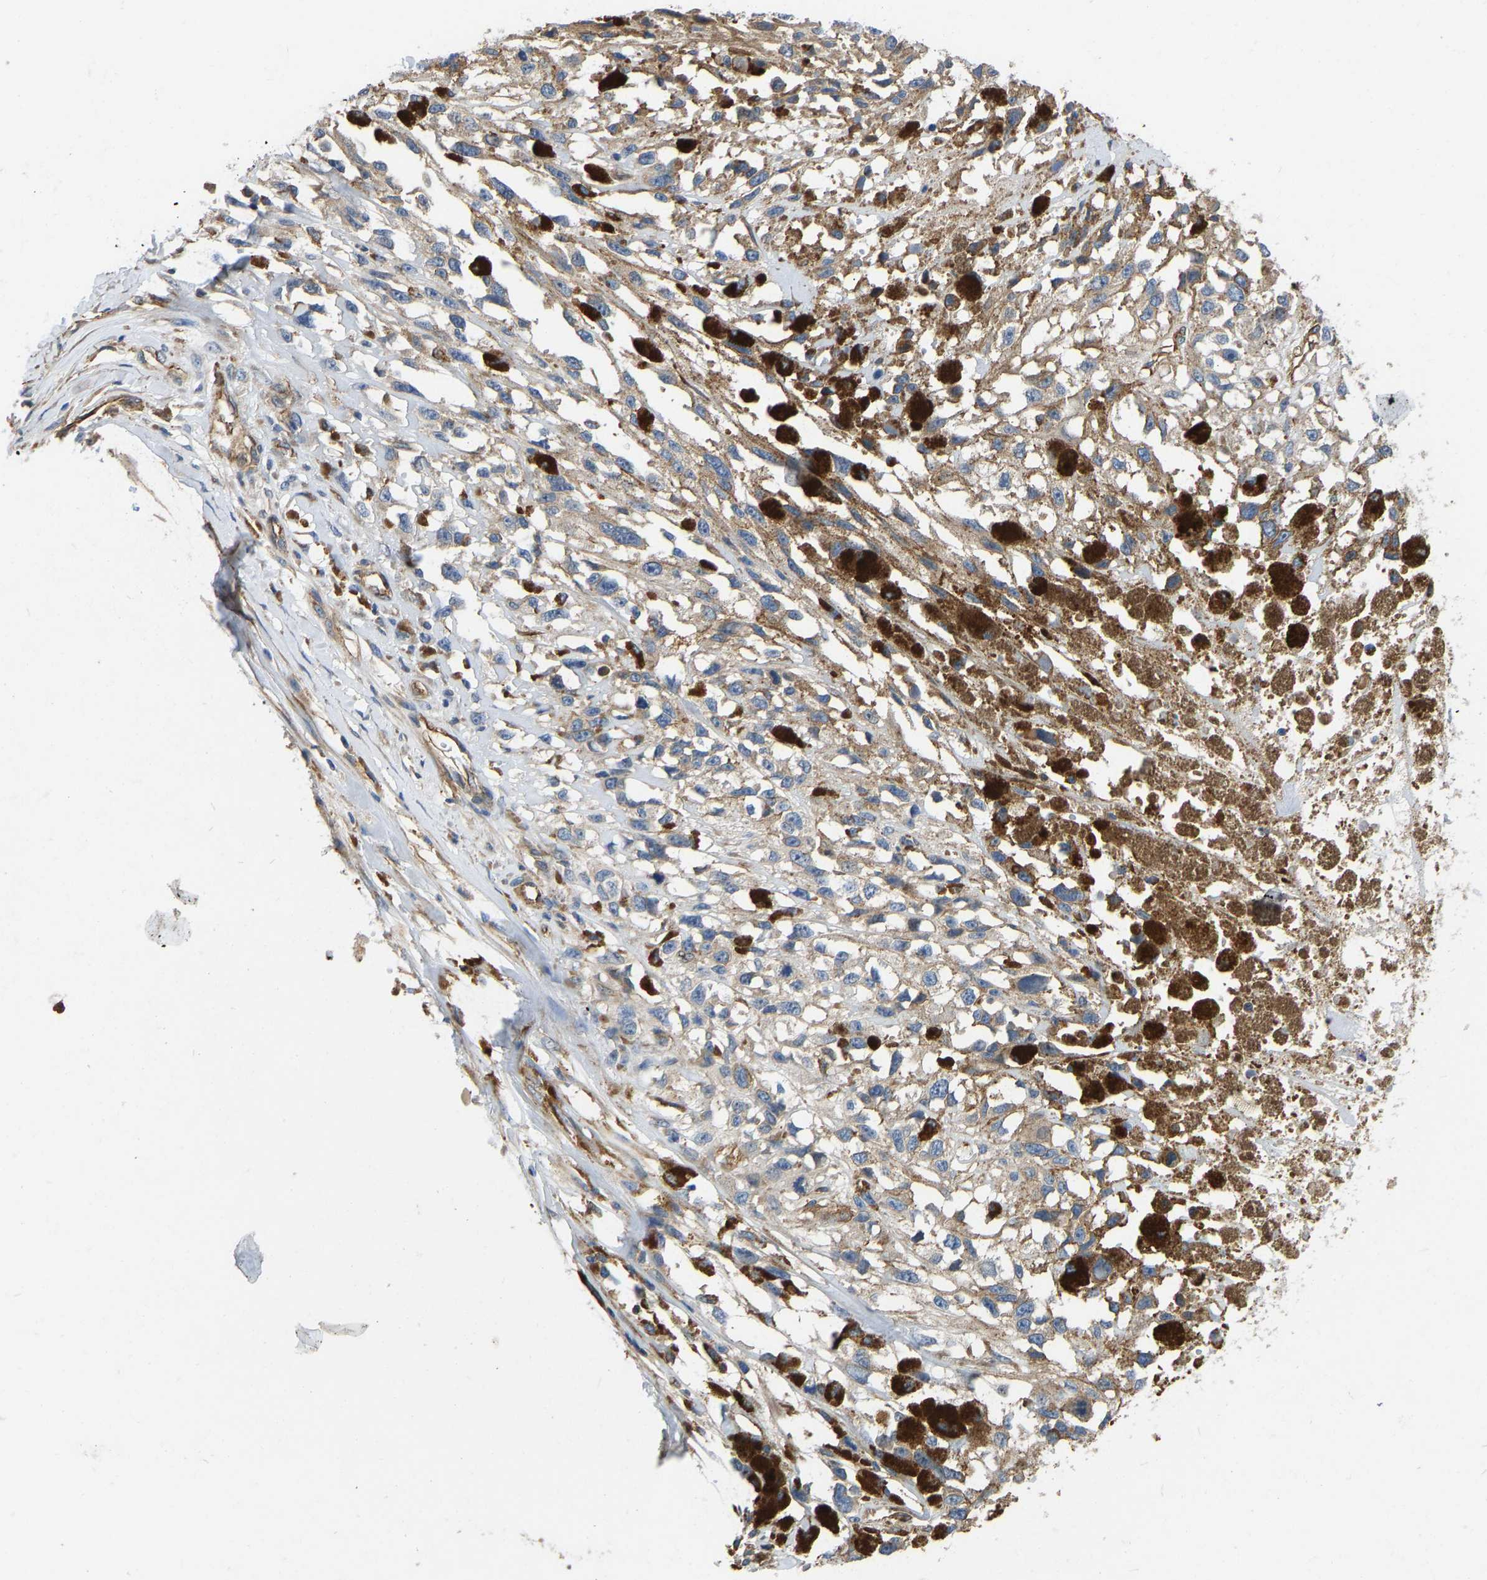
{"staining": {"intensity": "weak", "quantity": "25%-75%", "location": "cytoplasmic/membranous"}, "tissue": "melanoma", "cell_type": "Tumor cells", "image_type": "cancer", "snomed": [{"axis": "morphology", "description": "Malignant melanoma, Metastatic site"}, {"axis": "topography", "description": "Lymph node"}], "caption": "Weak cytoplasmic/membranous expression is seen in about 25%-75% of tumor cells in malignant melanoma (metastatic site). (IHC, brightfield microscopy, high magnification).", "gene": "ELMO2", "patient": {"sex": "male", "age": 59}}